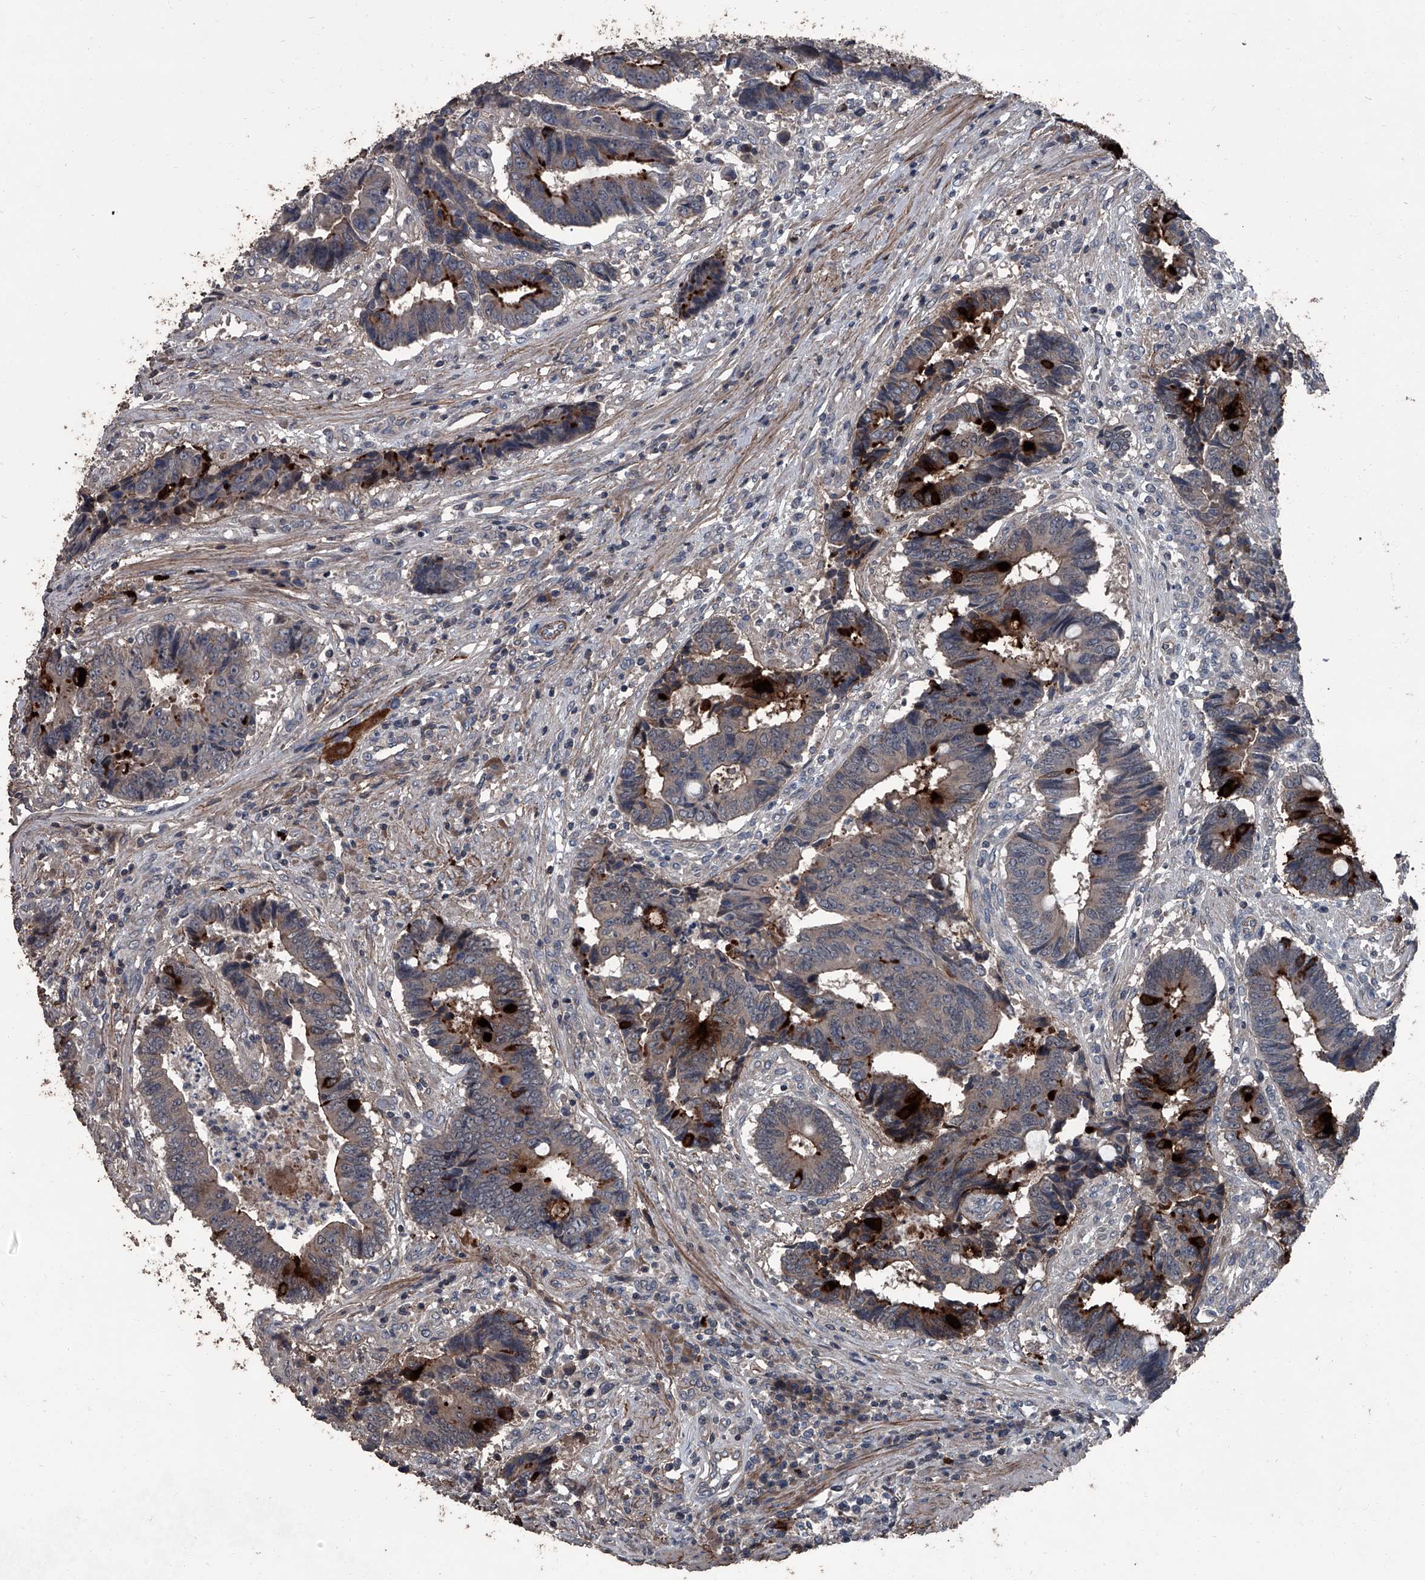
{"staining": {"intensity": "moderate", "quantity": "<25%", "location": "cytoplasmic/membranous"}, "tissue": "colorectal cancer", "cell_type": "Tumor cells", "image_type": "cancer", "snomed": [{"axis": "morphology", "description": "Adenocarcinoma, NOS"}, {"axis": "topography", "description": "Rectum"}], "caption": "Moderate cytoplasmic/membranous protein expression is seen in about <25% of tumor cells in colorectal cancer (adenocarcinoma).", "gene": "OARD1", "patient": {"sex": "male", "age": 84}}